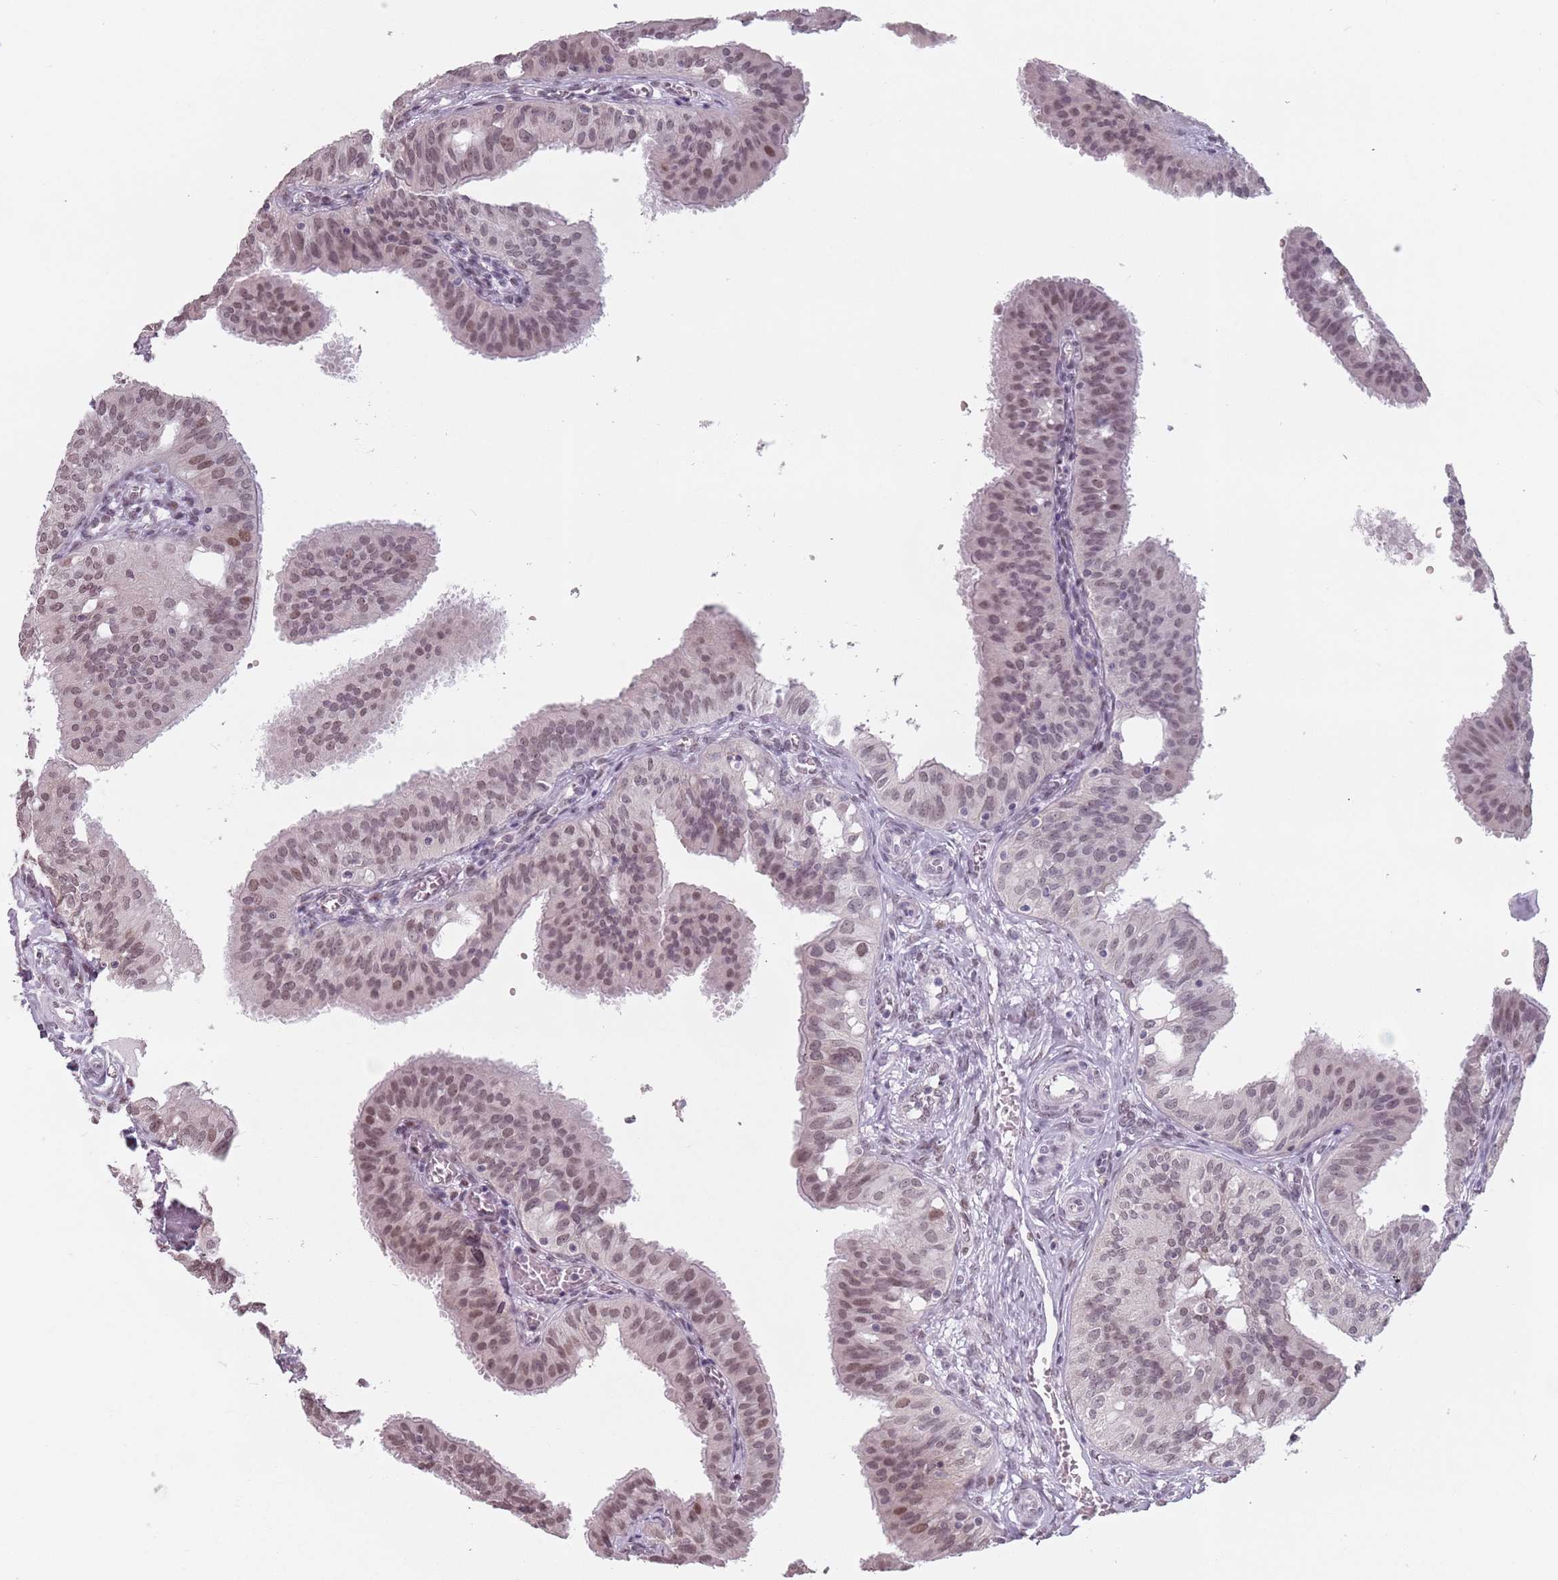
{"staining": {"intensity": "moderate", "quantity": ">75%", "location": "nuclear"}, "tissue": "fallopian tube", "cell_type": "Glandular cells", "image_type": "normal", "snomed": [{"axis": "morphology", "description": "Normal tissue, NOS"}, {"axis": "topography", "description": "Fallopian tube"}, {"axis": "topography", "description": "Ovary"}], "caption": "High-magnification brightfield microscopy of benign fallopian tube stained with DAB (3,3'-diaminobenzidine) (brown) and counterstained with hematoxylin (blue). glandular cells exhibit moderate nuclear expression is seen in about>75% of cells.", "gene": "PTCHD1", "patient": {"sex": "female", "age": 42}}